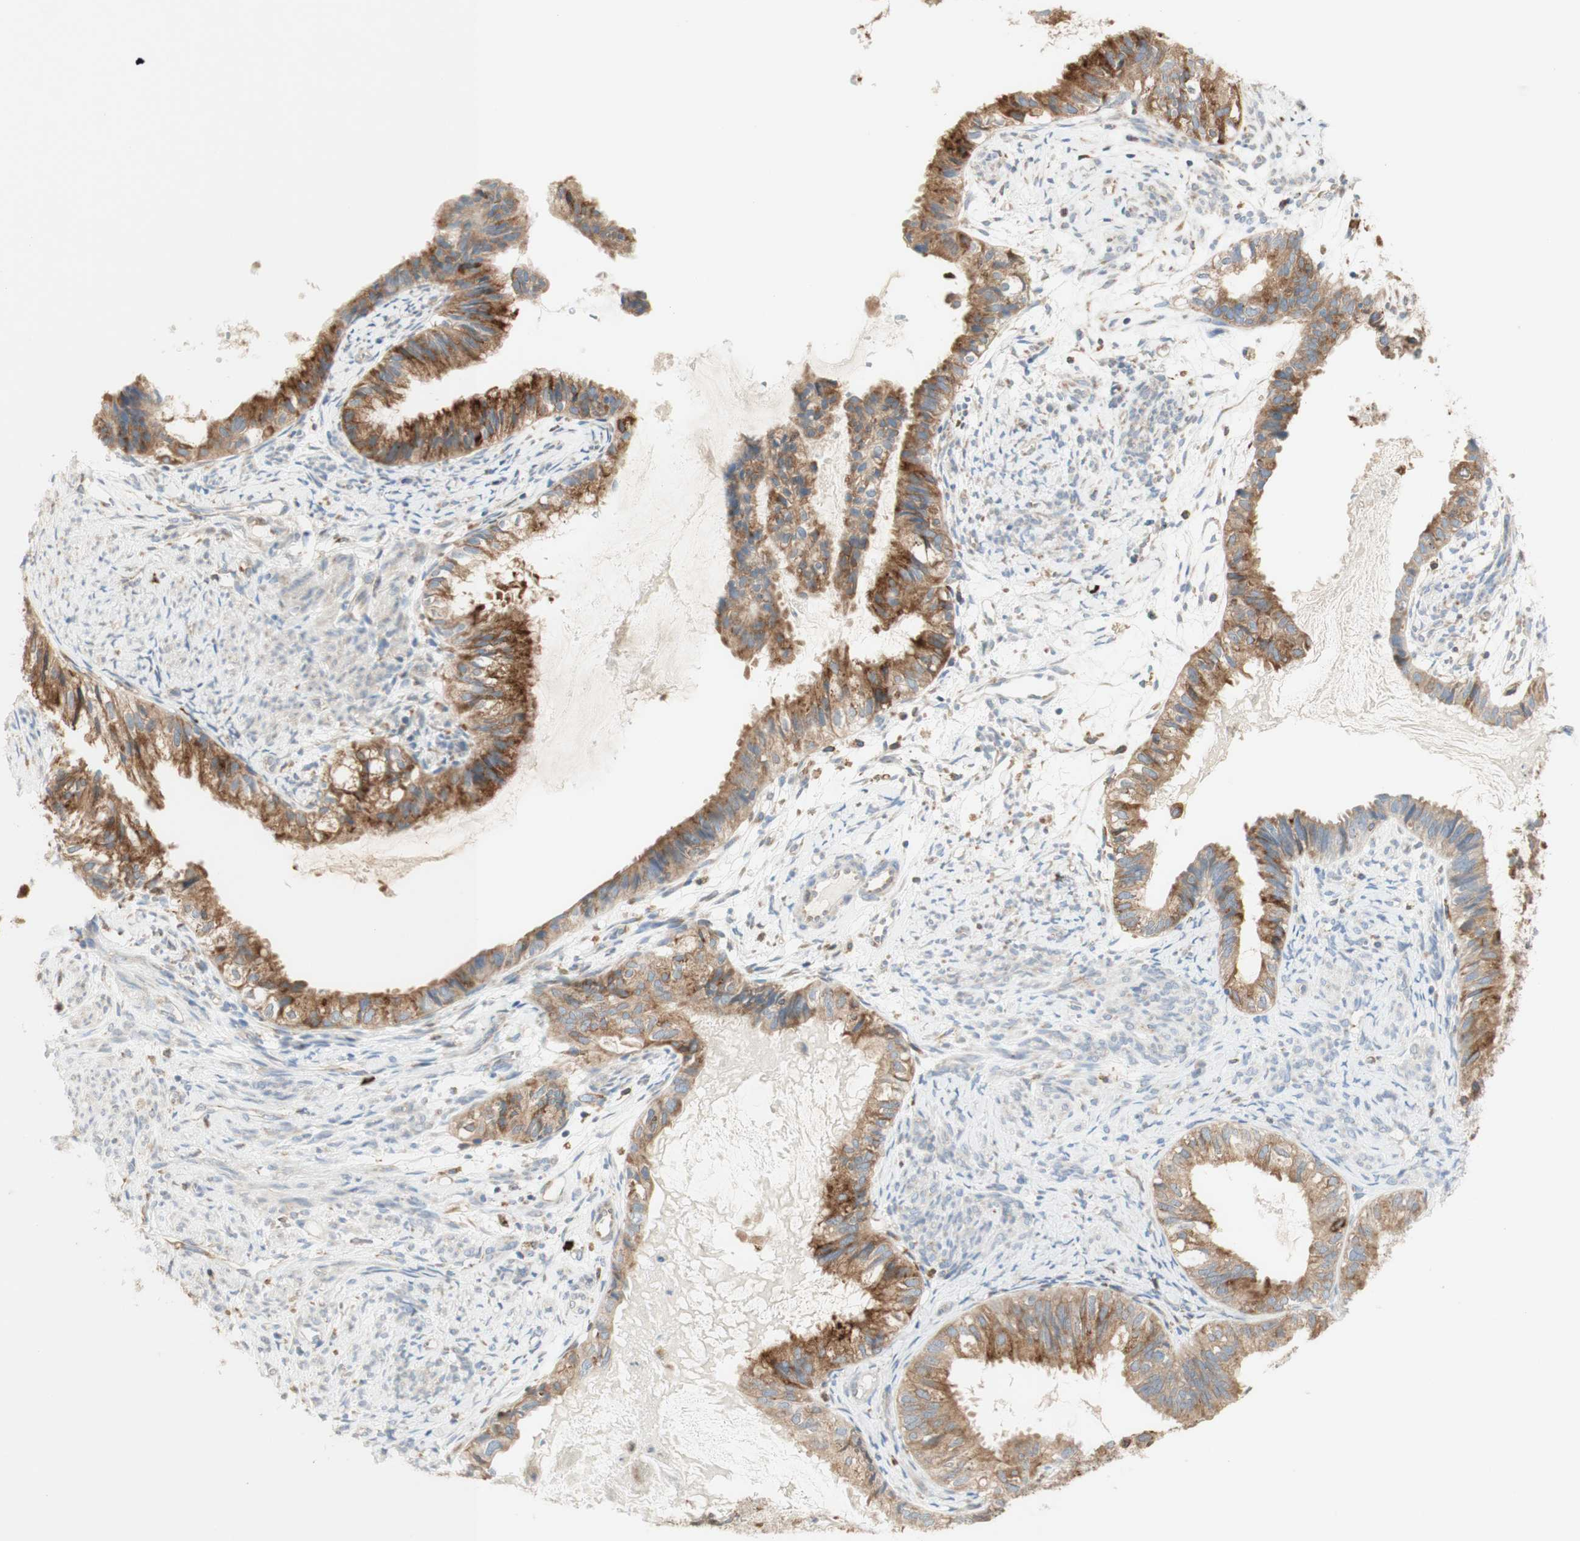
{"staining": {"intensity": "moderate", "quantity": ">75%", "location": "cytoplasmic/membranous"}, "tissue": "cervical cancer", "cell_type": "Tumor cells", "image_type": "cancer", "snomed": [{"axis": "morphology", "description": "Normal tissue, NOS"}, {"axis": "morphology", "description": "Adenocarcinoma, NOS"}, {"axis": "topography", "description": "Cervix"}, {"axis": "topography", "description": "Endometrium"}], "caption": "Tumor cells reveal moderate cytoplasmic/membranous expression in about >75% of cells in cervical cancer.", "gene": "MANF", "patient": {"sex": "female", "age": 86}}